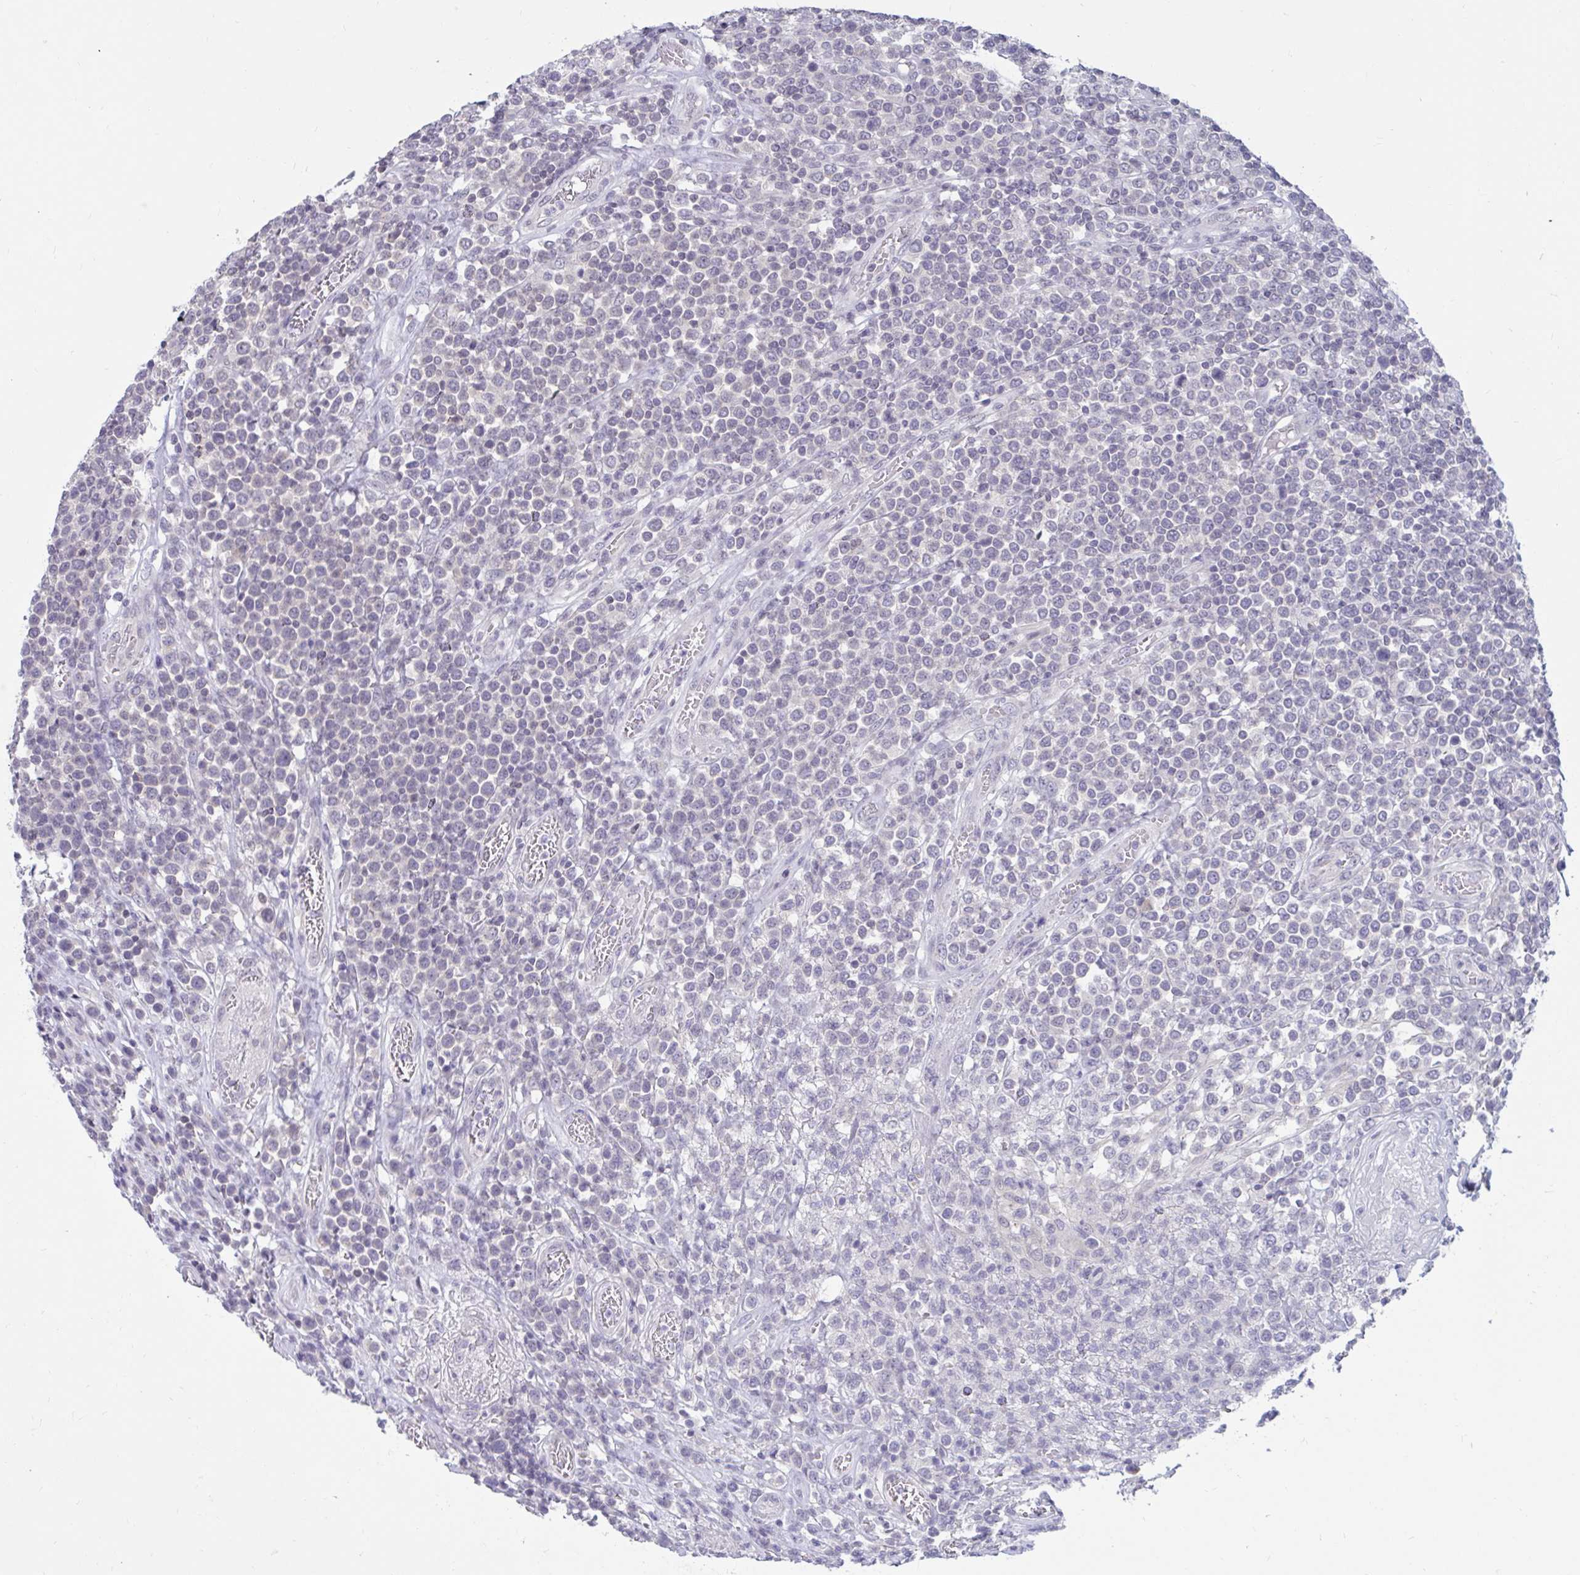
{"staining": {"intensity": "negative", "quantity": "none", "location": "none"}, "tissue": "lymphoma", "cell_type": "Tumor cells", "image_type": "cancer", "snomed": [{"axis": "morphology", "description": "Malignant lymphoma, non-Hodgkin's type, High grade"}, {"axis": "topography", "description": "Soft tissue"}], "caption": "DAB (3,3'-diaminobenzidine) immunohistochemical staining of human high-grade malignant lymphoma, non-Hodgkin's type reveals no significant expression in tumor cells. The staining is performed using DAB (3,3'-diaminobenzidine) brown chromogen with nuclei counter-stained in using hematoxylin.", "gene": "ARPP19", "patient": {"sex": "female", "age": 56}}